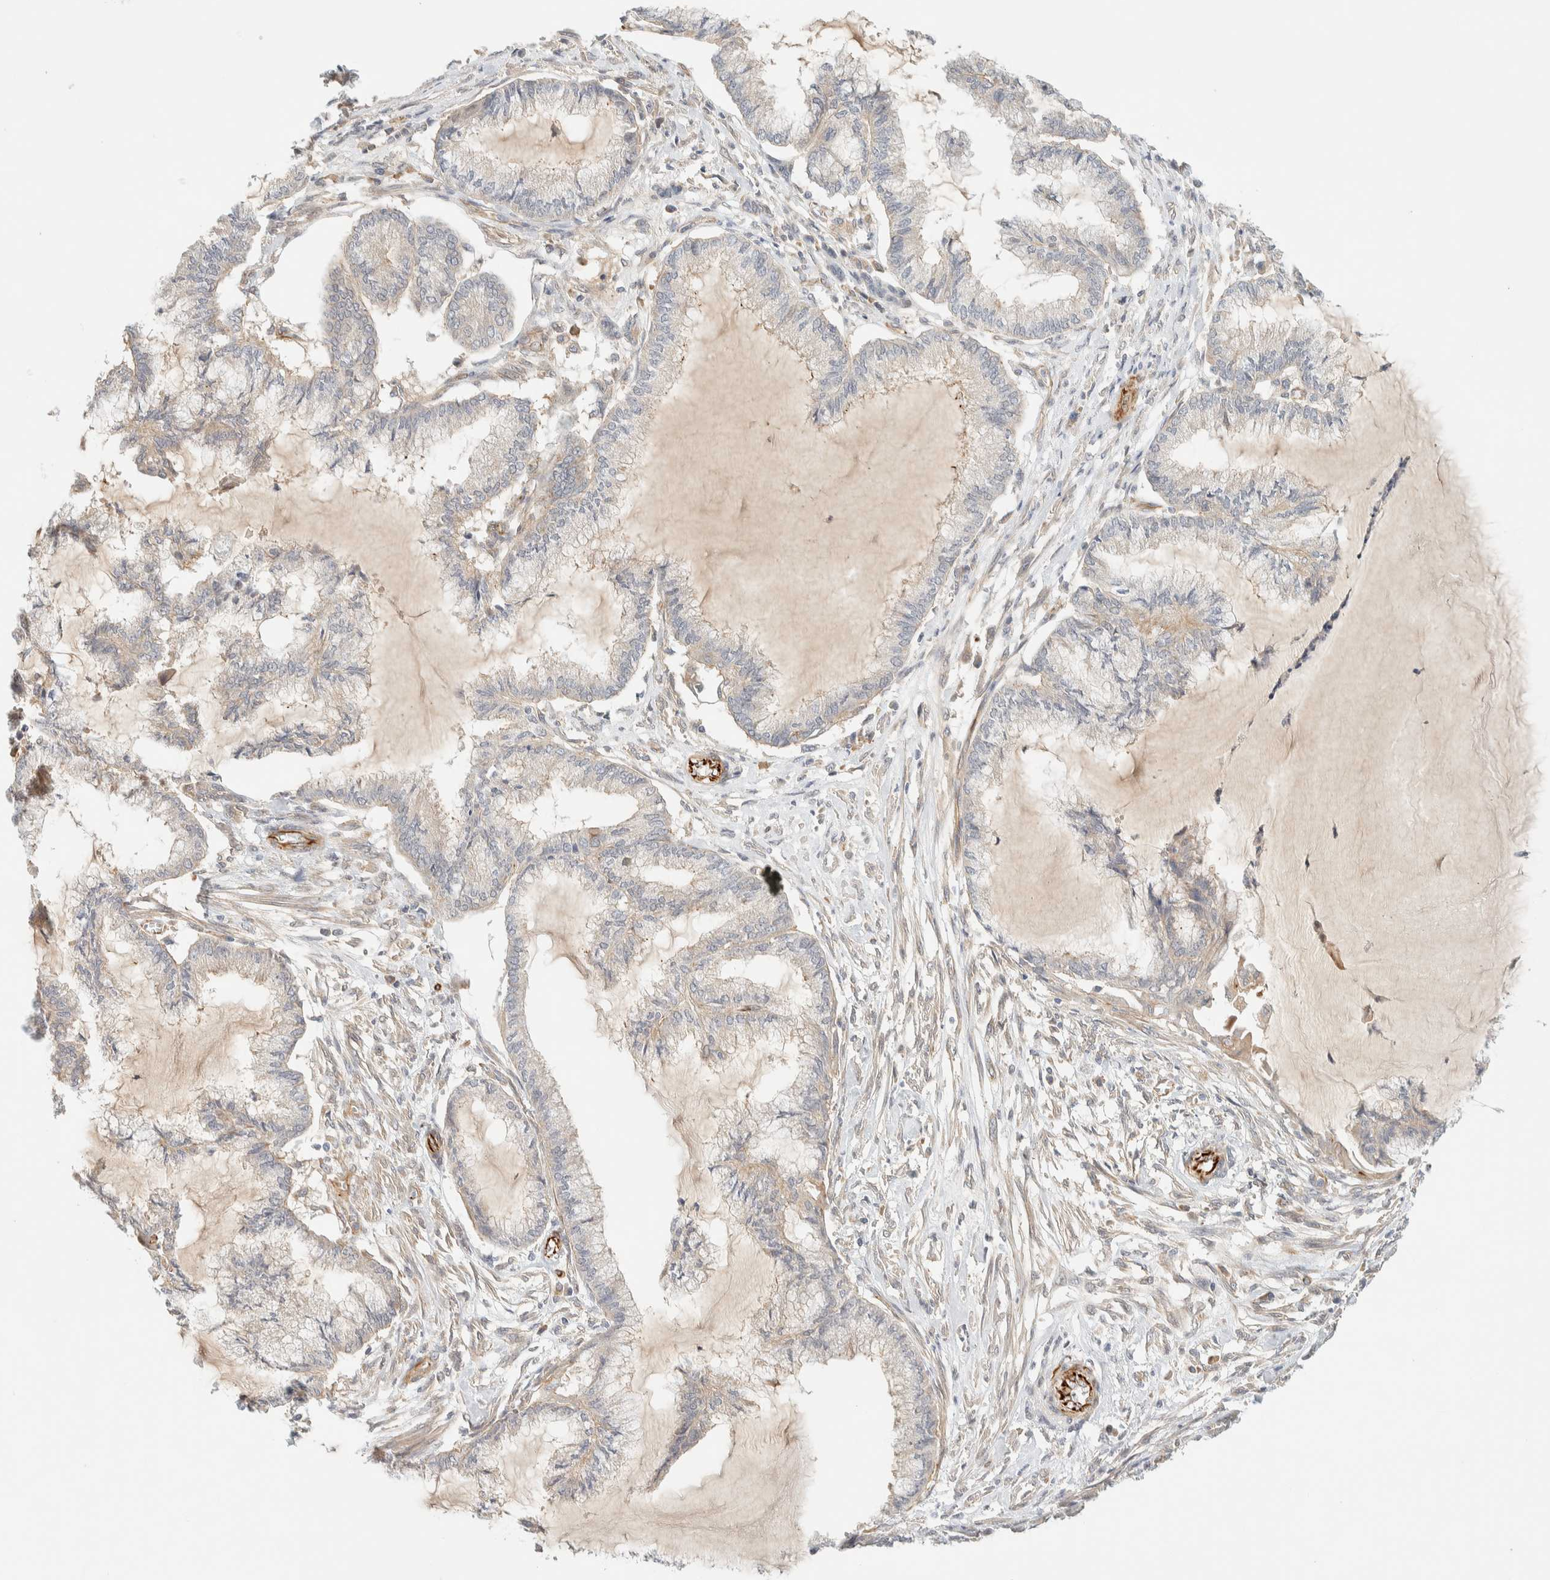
{"staining": {"intensity": "weak", "quantity": "<25%", "location": "cytoplasmic/membranous"}, "tissue": "endometrial cancer", "cell_type": "Tumor cells", "image_type": "cancer", "snomed": [{"axis": "morphology", "description": "Adenocarcinoma, NOS"}, {"axis": "topography", "description": "Endometrium"}], "caption": "Endometrial cancer (adenocarcinoma) was stained to show a protein in brown. There is no significant positivity in tumor cells. The staining was performed using DAB (3,3'-diaminobenzidine) to visualize the protein expression in brown, while the nuclei were stained in blue with hematoxylin (Magnification: 20x).", "gene": "FAT1", "patient": {"sex": "female", "age": 86}}